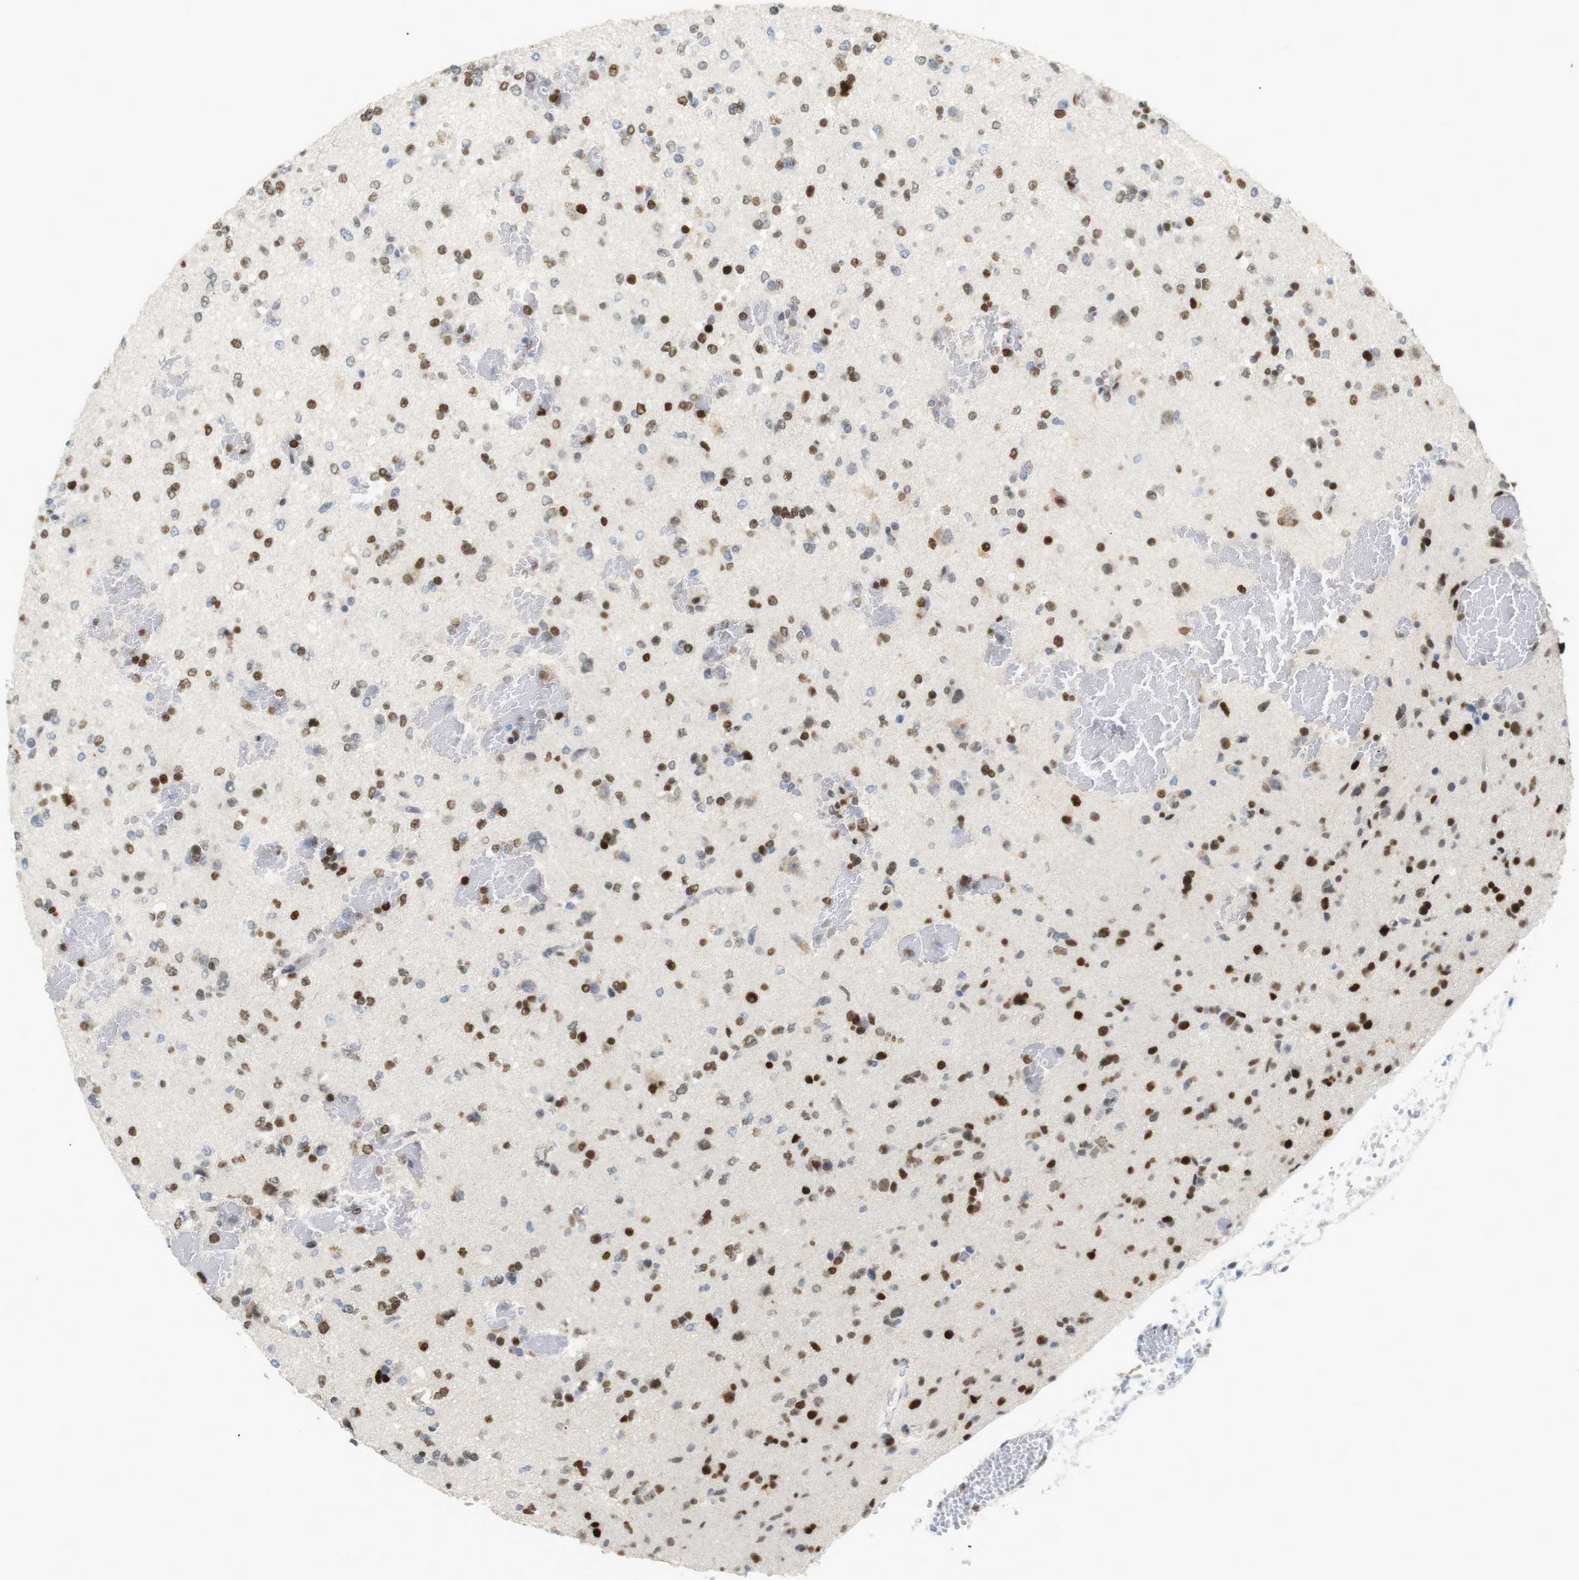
{"staining": {"intensity": "strong", "quantity": ">75%", "location": "nuclear"}, "tissue": "glioma", "cell_type": "Tumor cells", "image_type": "cancer", "snomed": [{"axis": "morphology", "description": "Glioma, malignant, Low grade"}, {"axis": "topography", "description": "Brain"}], "caption": "Protein staining reveals strong nuclear staining in approximately >75% of tumor cells in malignant glioma (low-grade).", "gene": "RIOX2", "patient": {"sex": "female", "age": 22}}